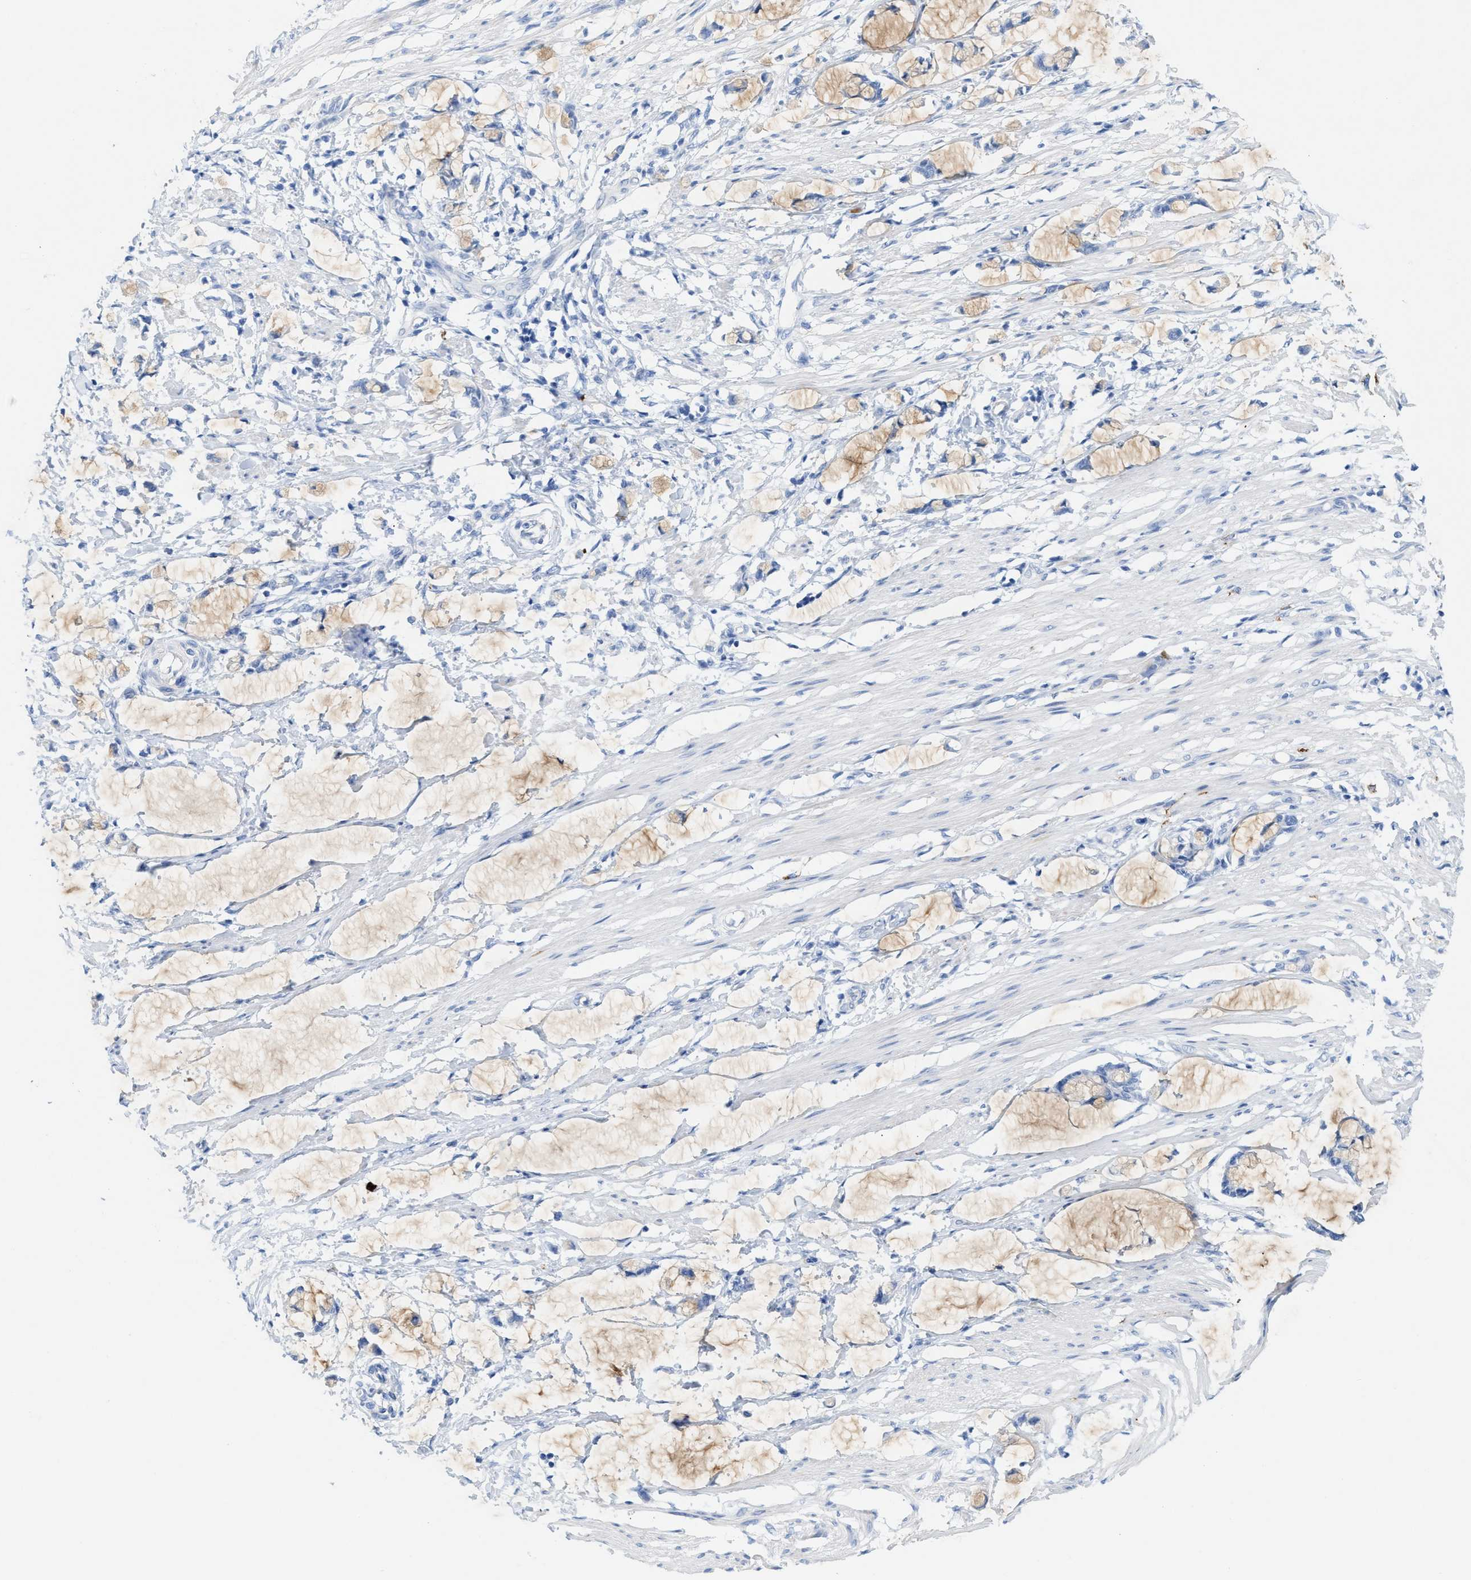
{"staining": {"intensity": "negative", "quantity": "none", "location": "none"}, "tissue": "smooth muscle", "cell_type": "Smooth muscle cells", "image_type": "normal", "snomed": [{"axis": "morphology", "description": "Normal tissue, NOS"}, {"axis": "morphology", "description": "Adenocarcinoma, NOS"}, {"axis": "topography", "description": "Smooth muscle"}, {"axis": "topography", "description": "Colon"}], "caption": "Human smooth muscle stained for a protein using immunohistochemistry (IHC) reveals no expression in smooth muscle cells.", "gene": "ANKFN1", "patient": {"sex": "male", "age": 14}}